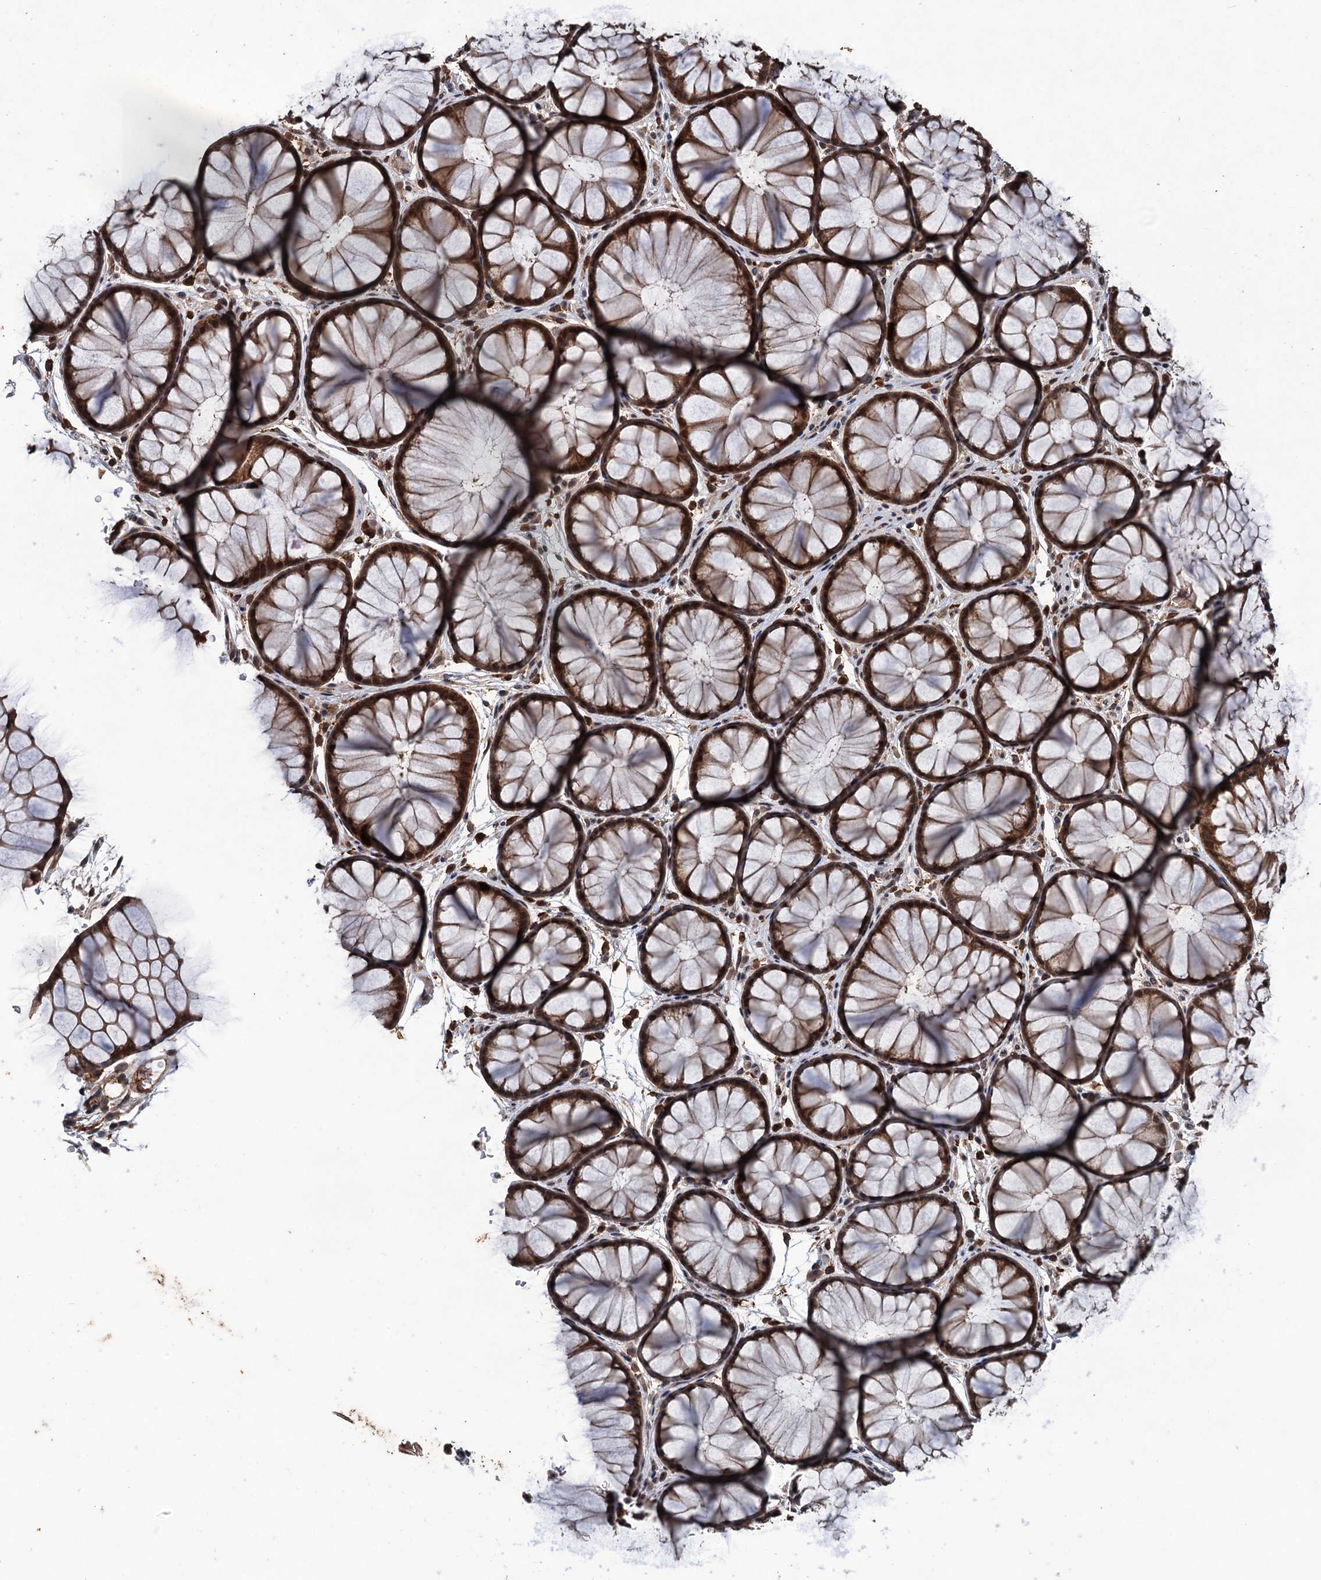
{"staining": {"intensity": "moderate", "quantity": "25%-75%", "location": "cytoplasmic/membranous"}, "tissue": "colon", "cell_type": "Endothelial cells", "image_type": "normal", "snomed": [{"axis": "morphology", "description": "Normal tissue, NOS"}, {"axis": "topography", "description": "Colon"}], "caption": "Colon stained with immunohistochemistry exhibits moderate cytoplasmic/membranous positivity in about 25%-75% of endothelial cells. Nuclei are stained in blue.", "gene": "ZNF438", "patient": {"sex": "female", "age": 82}}